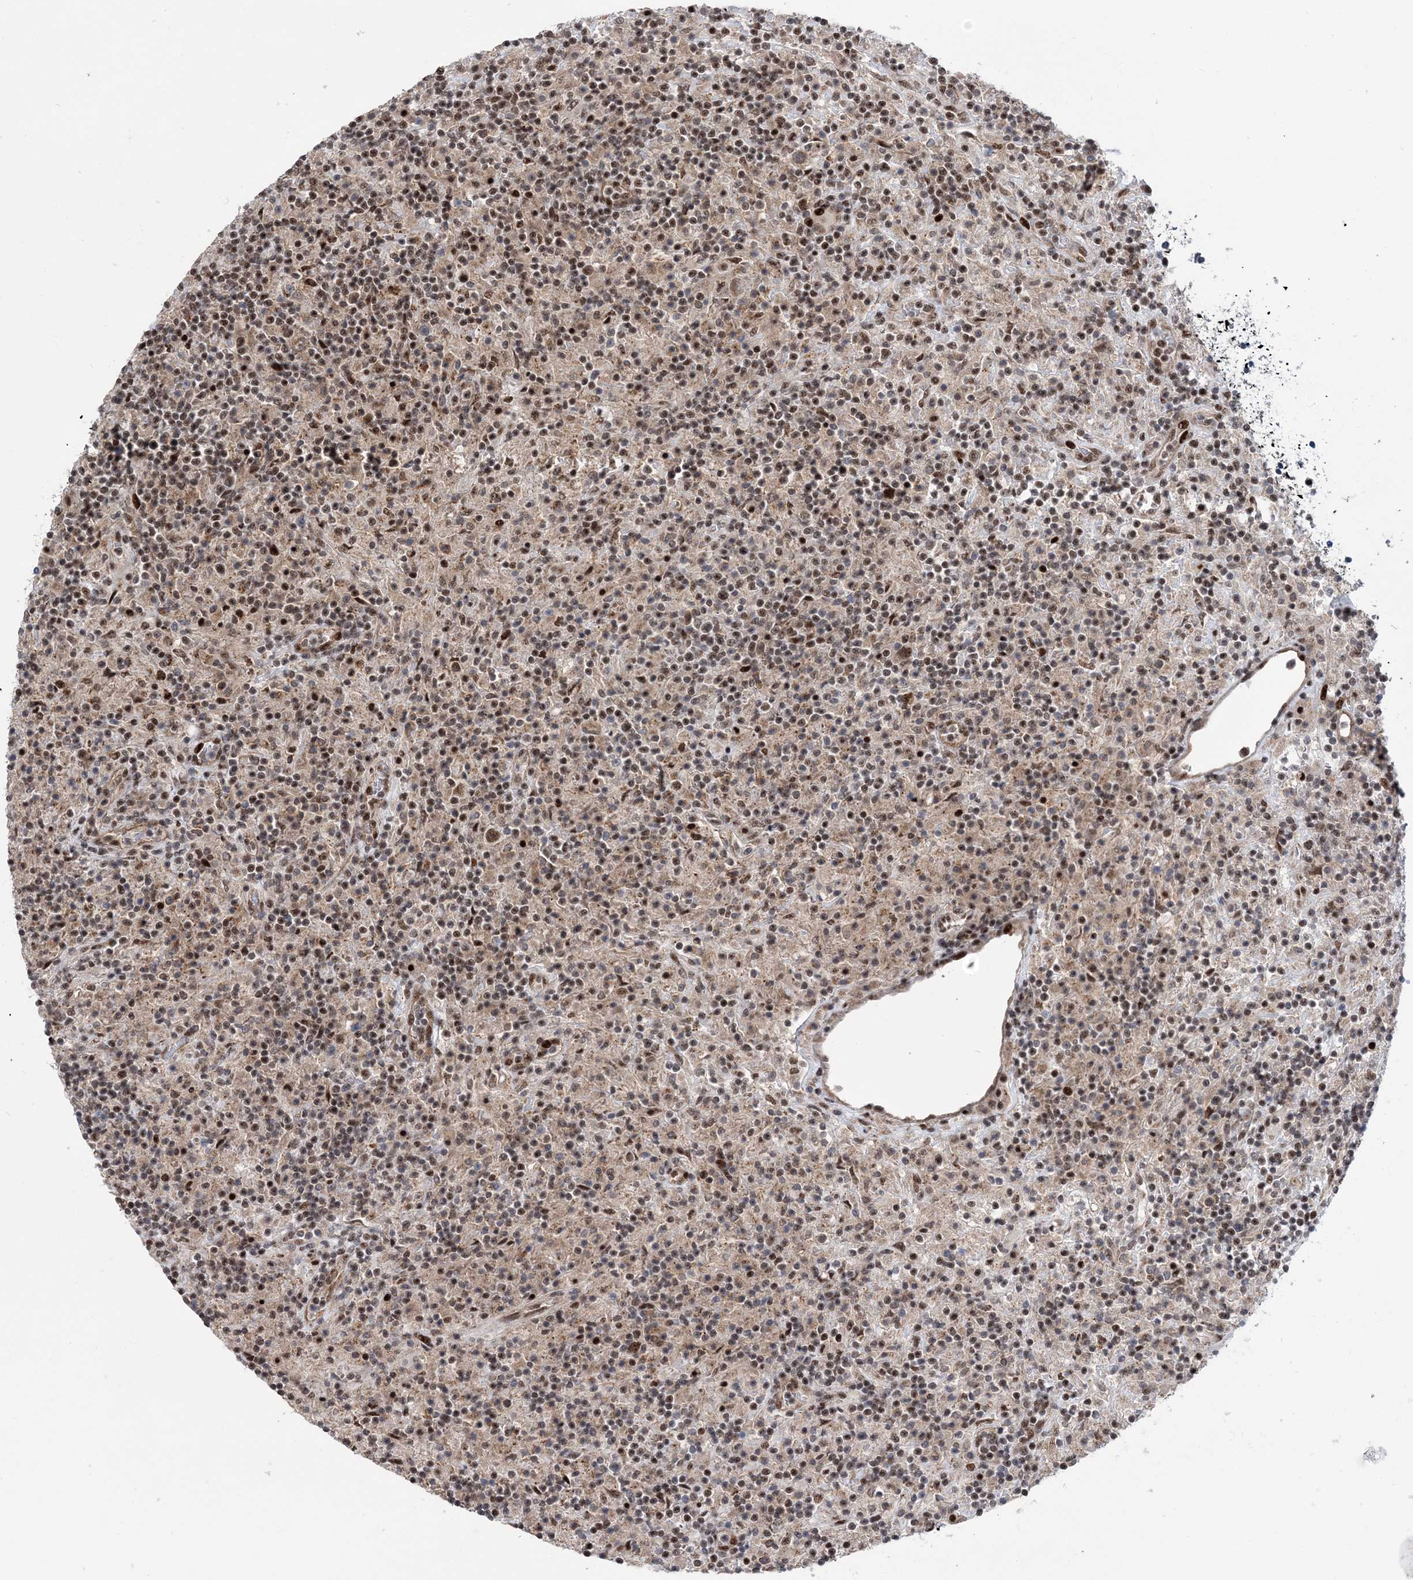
{"staining": {"intensity": "moderate", "quantity": ">75%", "location": "nuclear"}, "tissue": "lymphoma", "cell_type": "Tumor cells", "image_type": "cancer", "snomed": [{"axis": "morphology", "description": "Hodgkin's disease, NOS"}, {"axis": "topography", "description": "Lymph node"}], "caption": "Immunohistochemical staining of lymphoma shows medium levels of moderate nuclear expression in approximately >75% of tumor cells.", "gene": "TATDN2", "patient": {"sex": "male", "age": 70}}